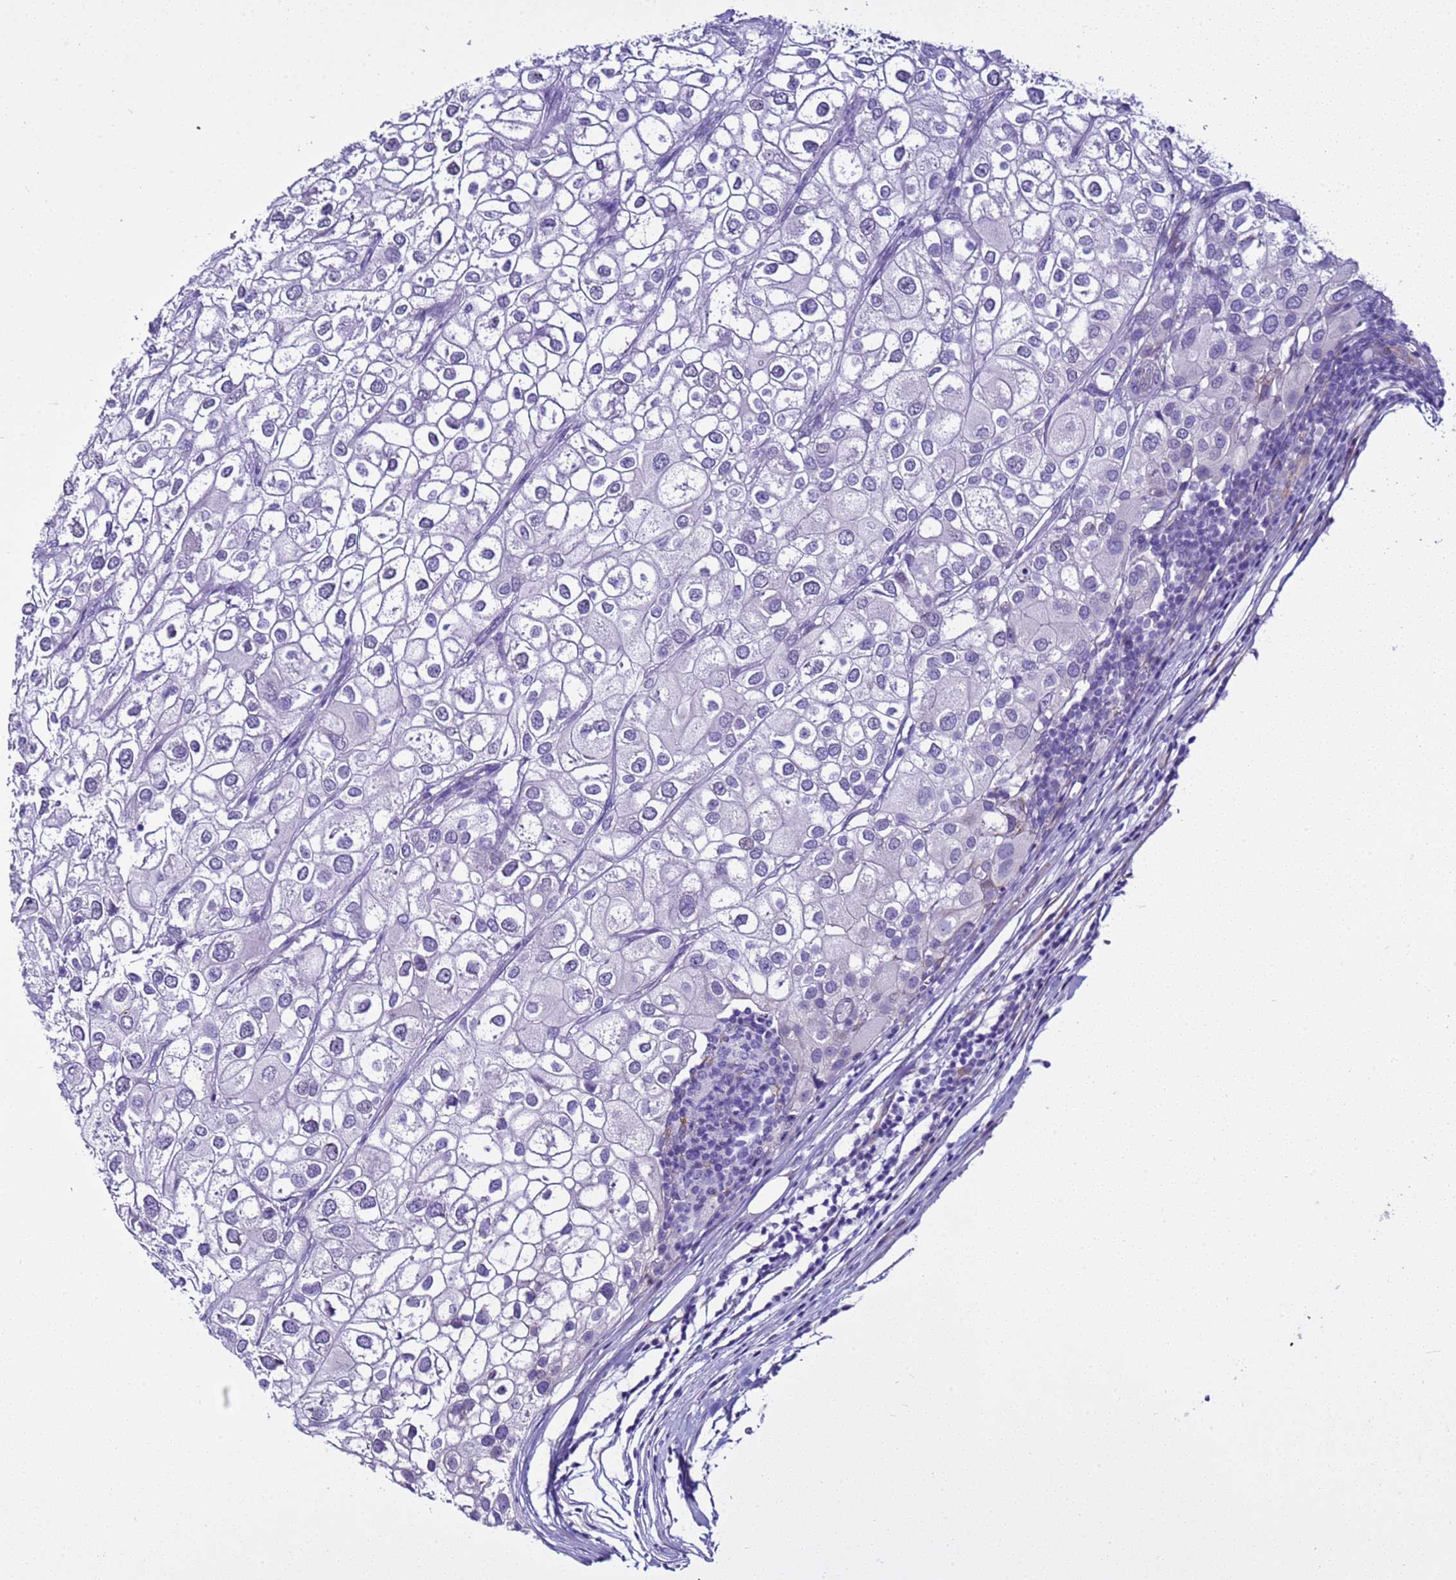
{"staining": {"intensity": "negative", "quantity": "none", "location": "none"}, "tissue": "urothelial cancer", "cell_type": "Tumor cells", "image_type": "cancer", "snomed": [{"axis": "morphology", "description": "Urothelial carcinoma, High grade"}, {"axis": "topography", "description": "Urinary bladder"}], "caption": "The image displays no staining of tumor cells in urothelial carcinoma (high-grade). (DAB (3,3'-diaminobenzidine) IHC visualized using brightfield microscopy, high magnification).", "gene": "LRRC10B", "patient": {"sex": "male", "age": 64}}